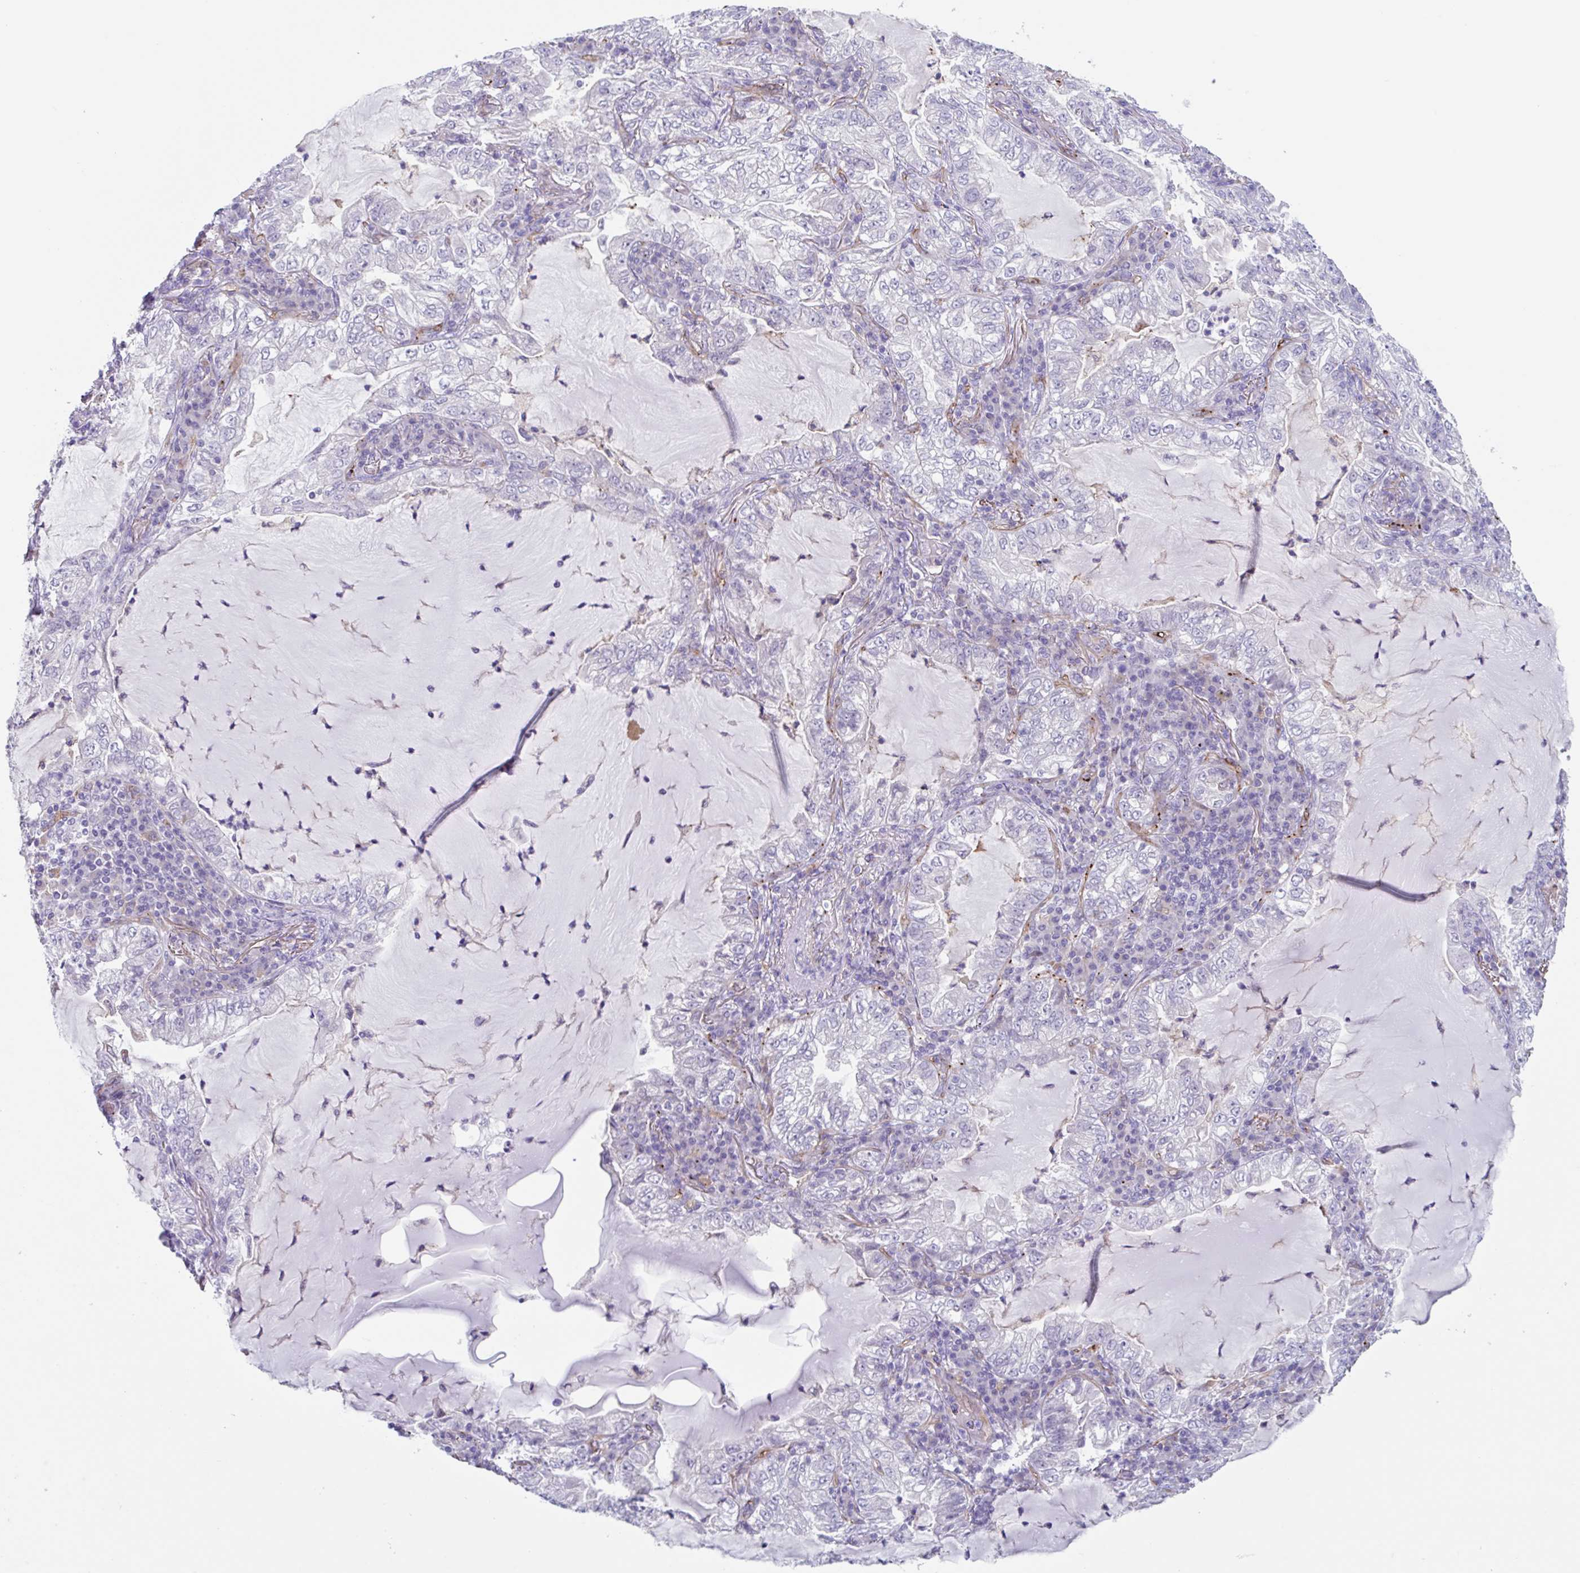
{"staining": {"intensity": "negative", "quantity": "none", "location": "none"}, "tissue": "lung cancer", "cell_type": "Tumor cells", "image_type": "cancer", "snomed": [{"axis": "morphology", "description": "Adenocarcinoma, NOS"}, {"axis": "topography", "description": "Lung"}], "caption": "Image shows no significant protein staining in tumor cells of adenocarcinoma (lung).", "gene": "EHD4", "patient": {"sex": "female", "age": 73}}